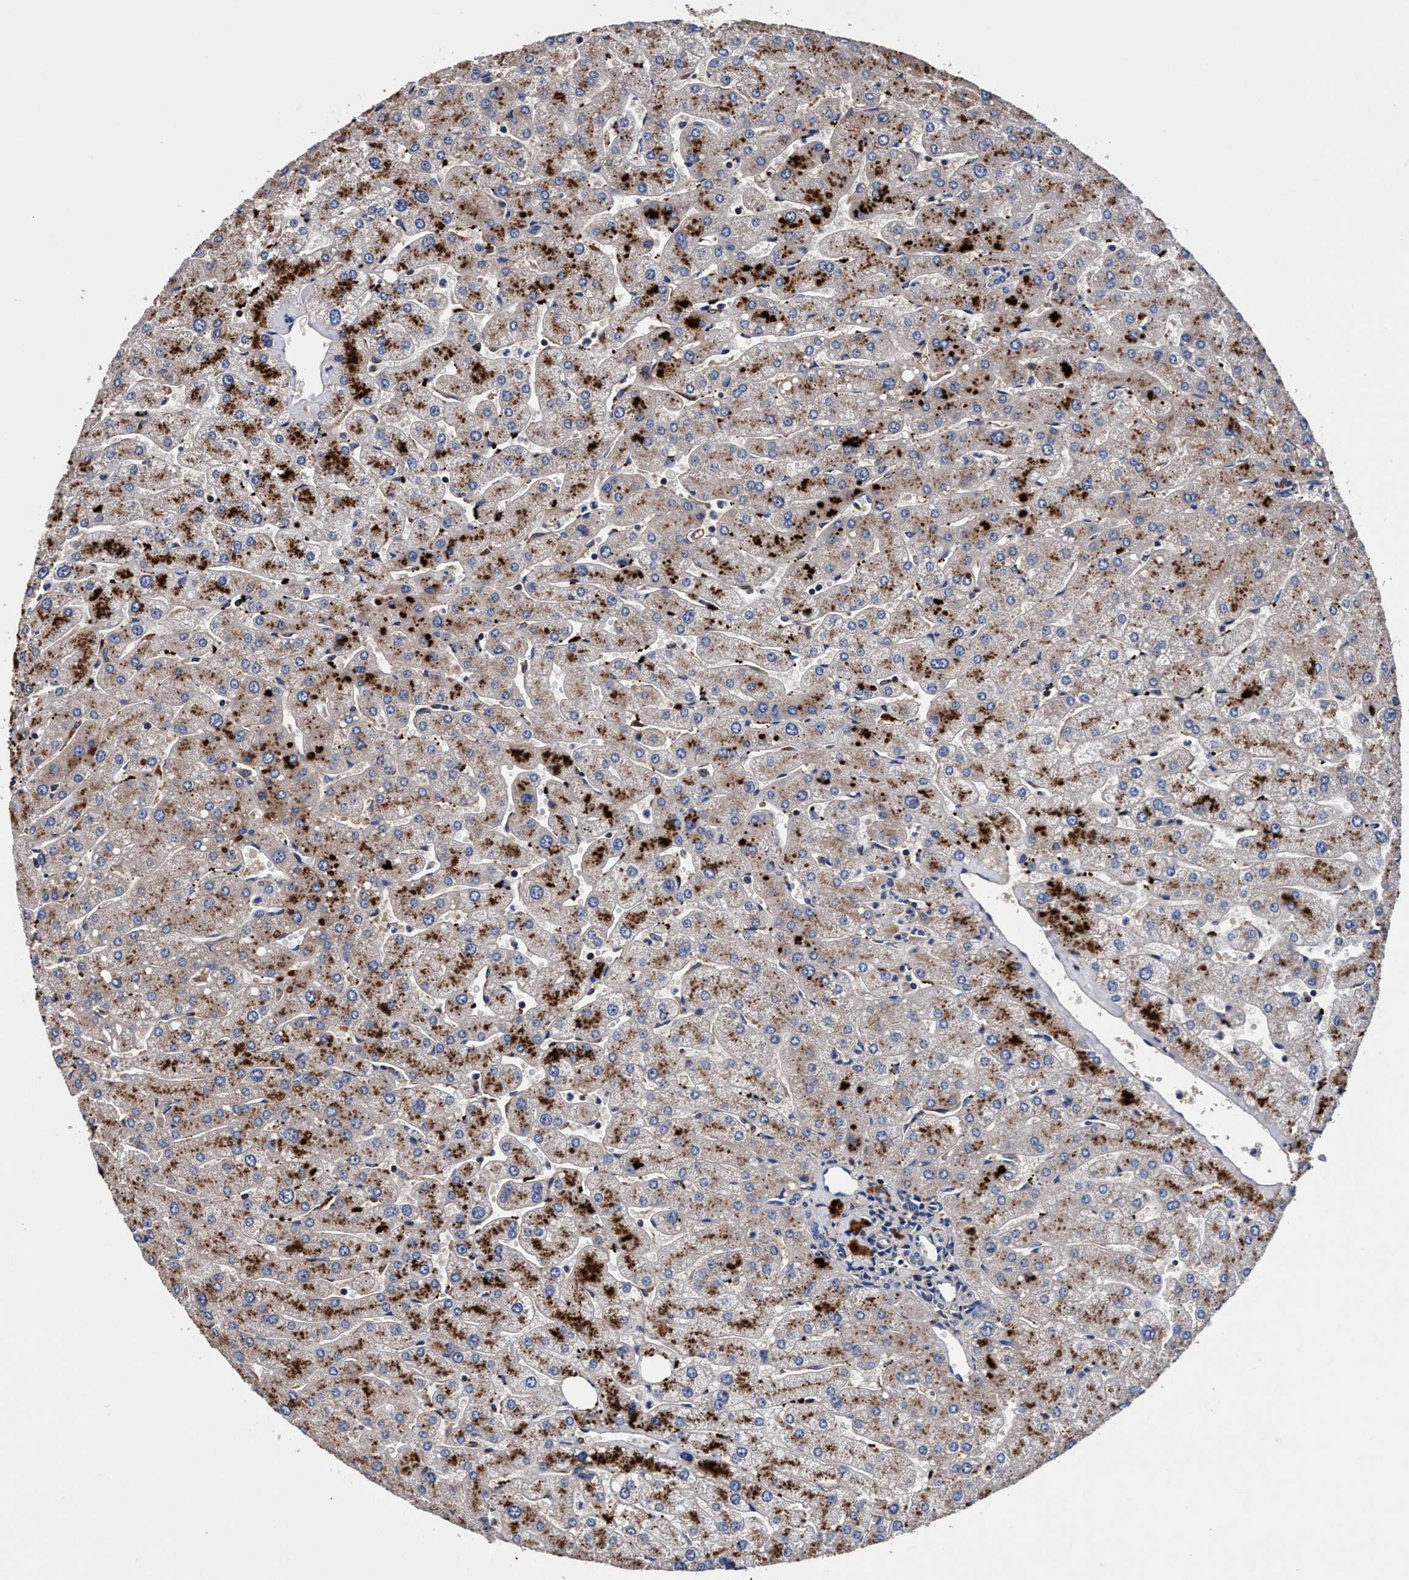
{"staining": {"intensity": "weak", "quantity": "<25%", "location": "cytoplasmic/membranous"}, "tissue": "liver", "cell_type": "Cholangiocytes", "image_type": "normal", "snomed": [{"axis": "morphology", "description": "Normal tissue, NOS"}, {"axis": "topography", "description": "Liver"}], "caption": "Immunohistochemistry (IHC) photomicrograph of benign liver: liver stained with DAB (3,3'-diaminobenzidine) reveals no significant protein expression in cholangiocytes. (Brightfield microscopy of DAB IHC at high magnification).", "gene": "RNF208", "patient": {"sex": "male", "age": 55}}